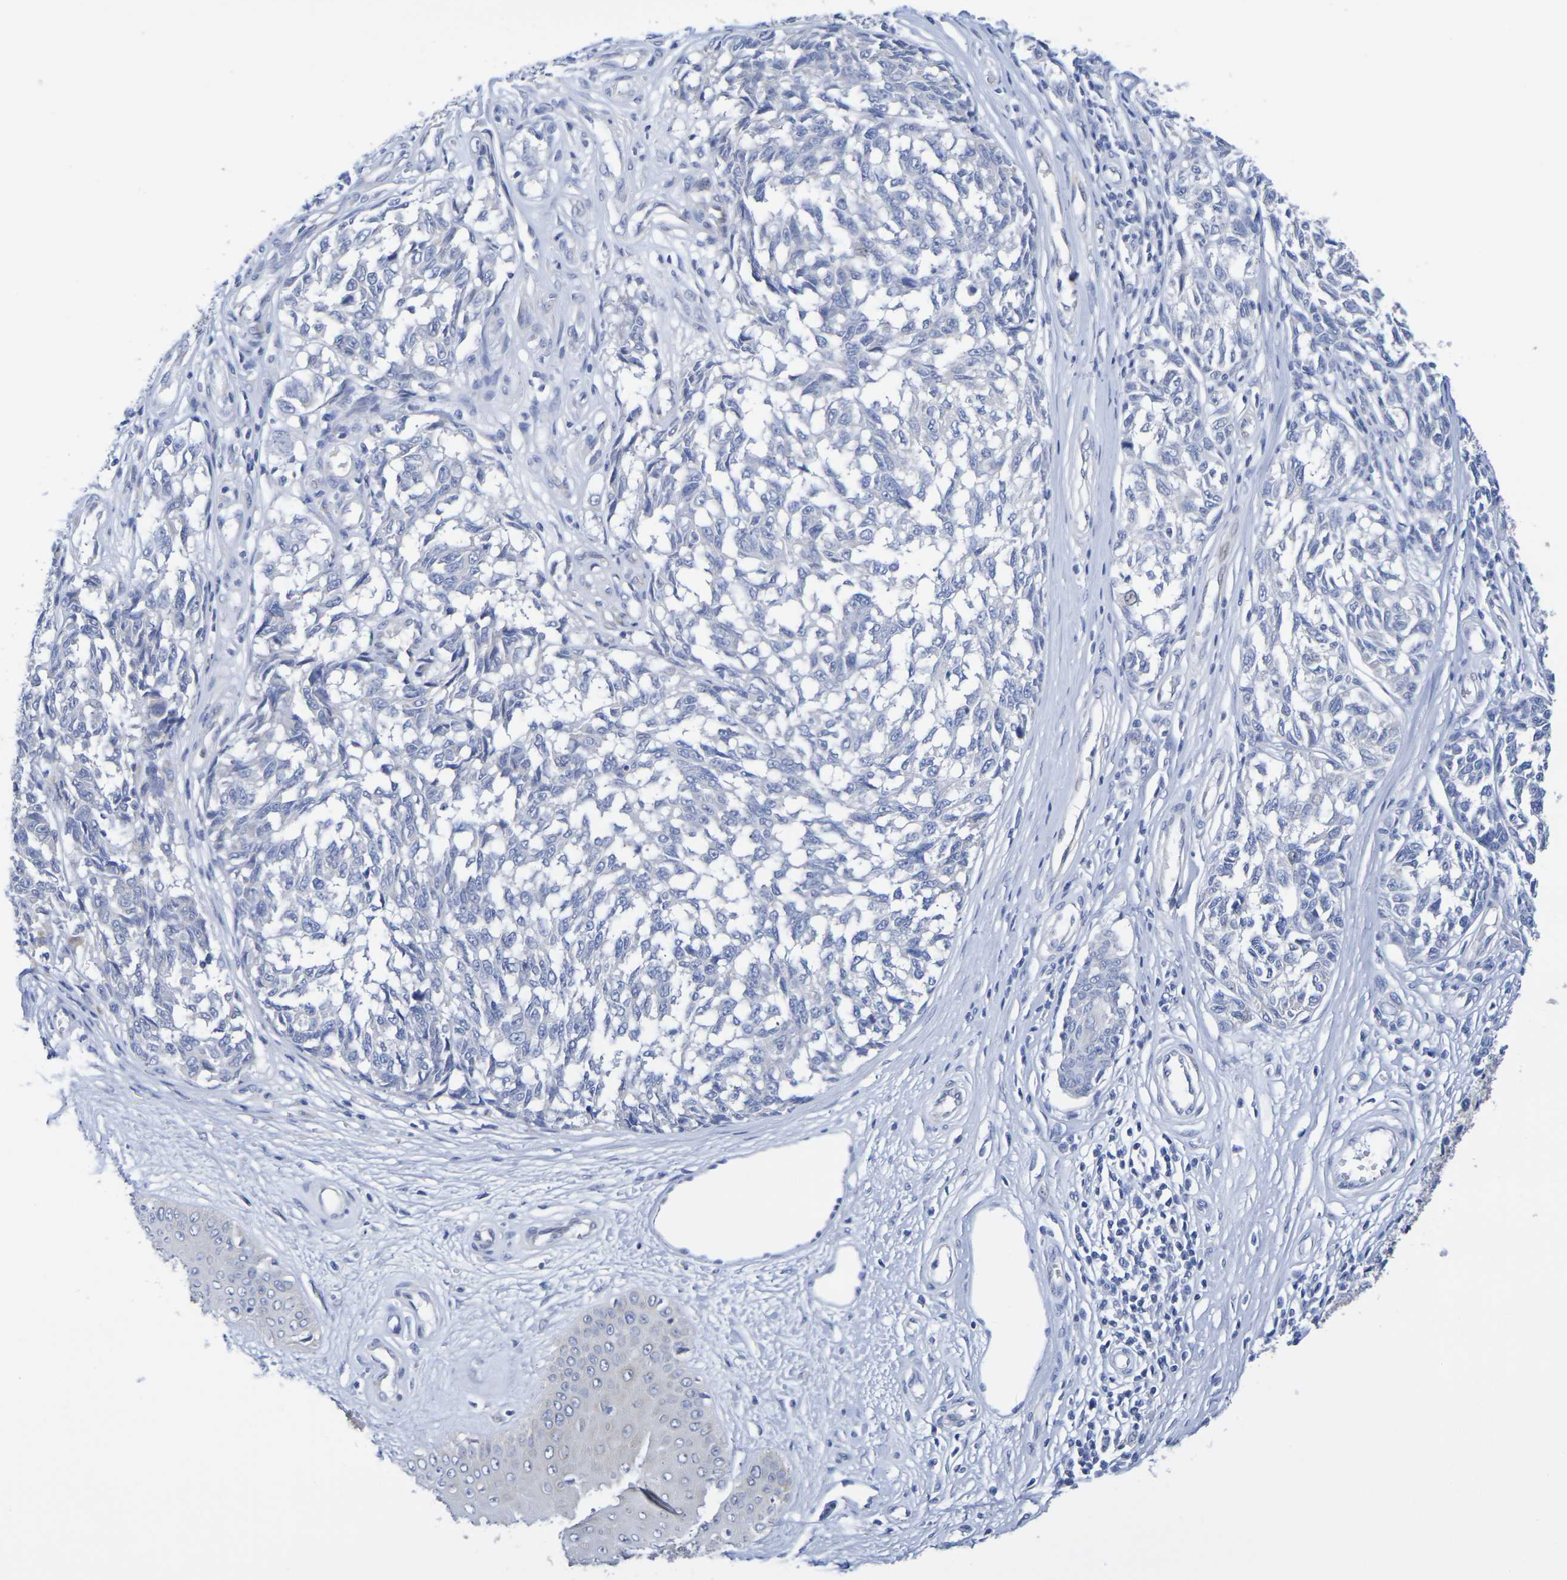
{"staining": {"intensity": "negative", "quantity": "none", "location": "none"}, "tissue": "melanoma", "cell_type": "Tumor cells", "image_type": "cancer", "snomed": [{"axis": "morphology", "description": "Malignant melanoma, NOS"}, {"axis": "topography", "description": "Skin"}], "caption": "Malignant melanoma stained for a protein using immunohistochemistry demonstrates no expression tumor cells.", "gene": "TMCC3", "patient": {"sex": "female", "age": 64}}